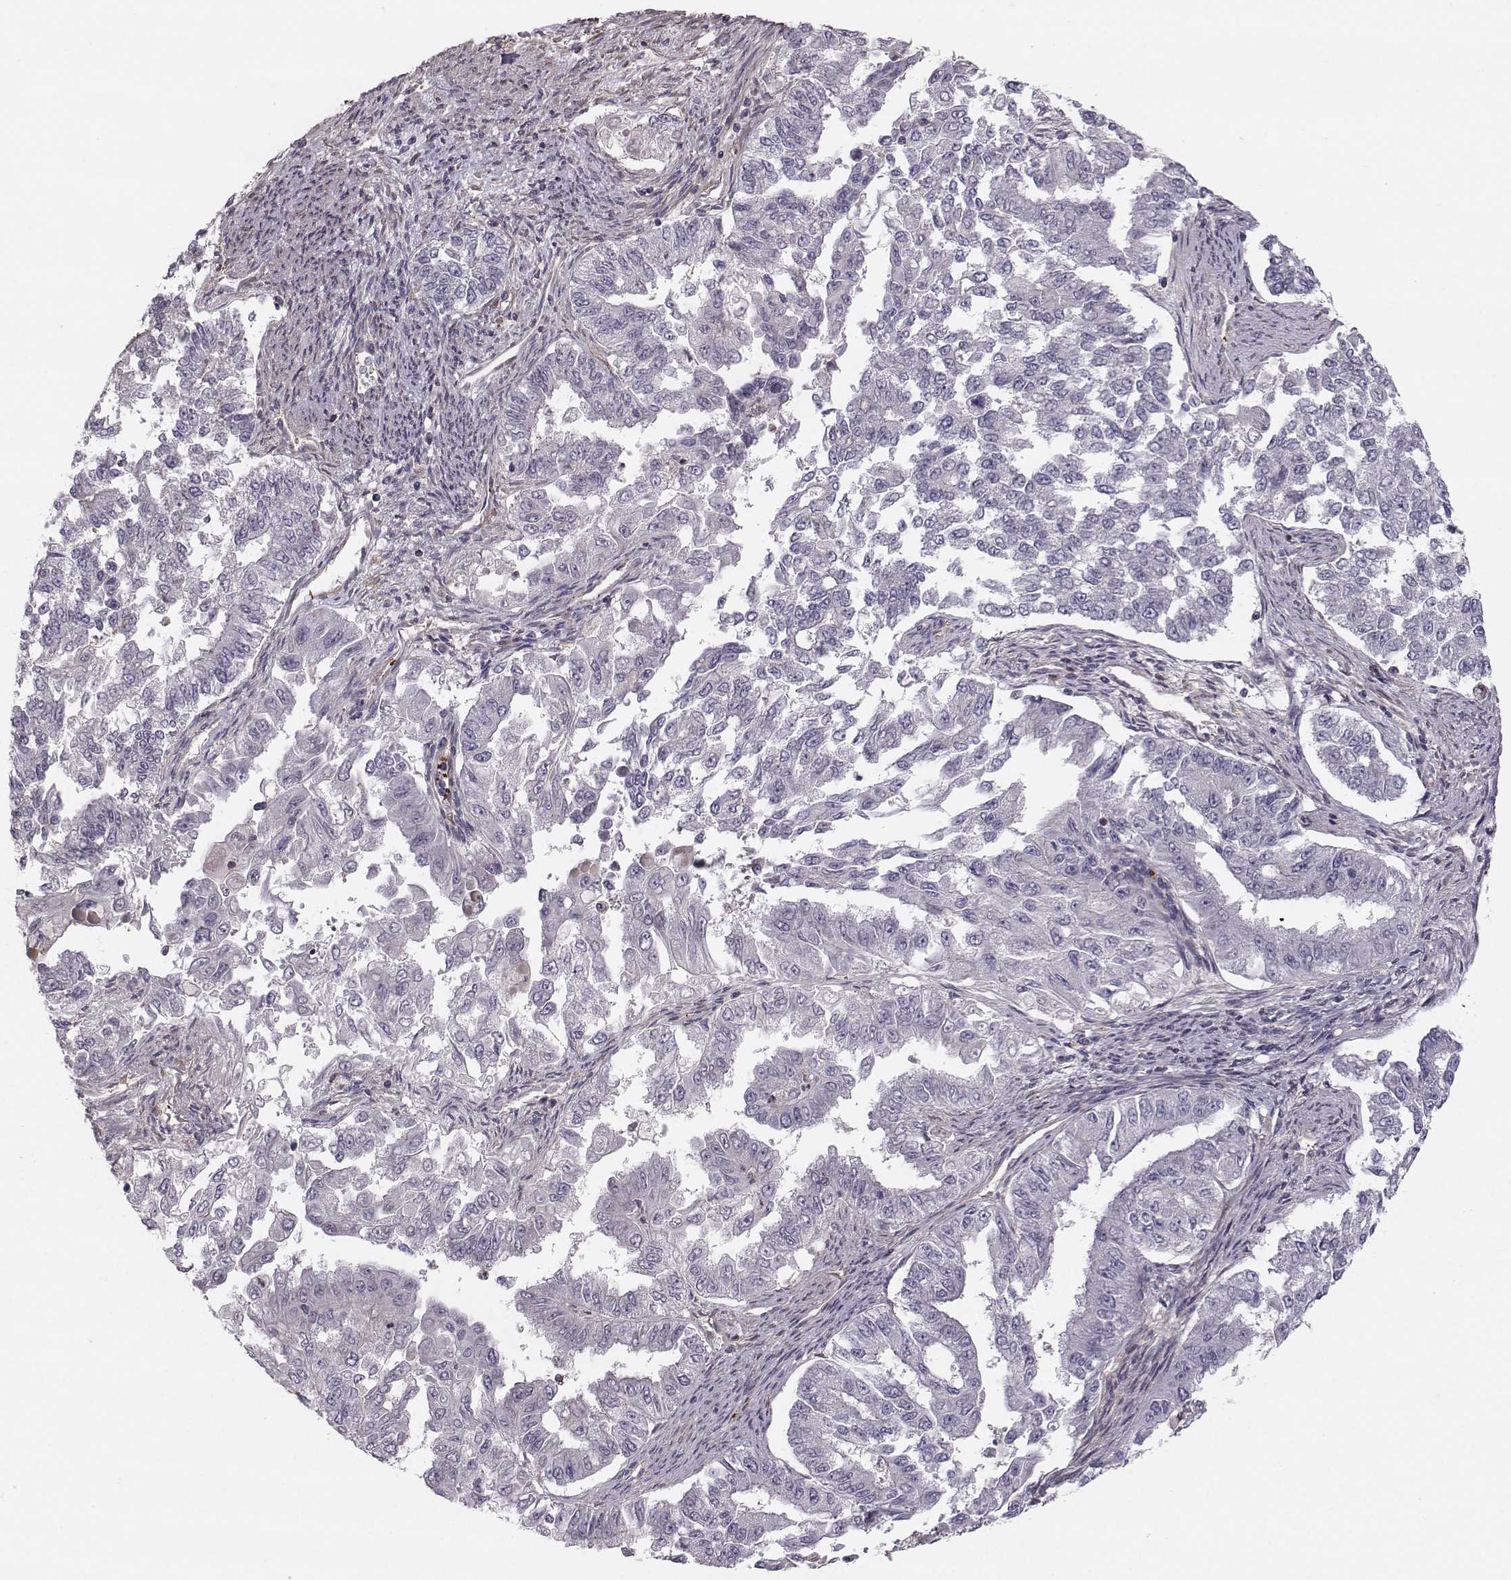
{"staining": {"intensity": "negative", "quantity": "none", "location": "none"}, "tissue": "endometrial cancer", "cell_type": "Tumor cells", "image_type": "cancer", "snomed": [{"axis": "morphology", "description": "Adenocarcinoma, NOS"}, {"axis": "topography", "description": "Uterus"}], "caption": "IHC of adenocarcinoma (endometrial) exhibits no staining in tumor cells. (DAB IHC visualized using brightfield microscopy, high magnification).", "gene": "ASB16", "patient": {"sex": "female", "age": 59}}